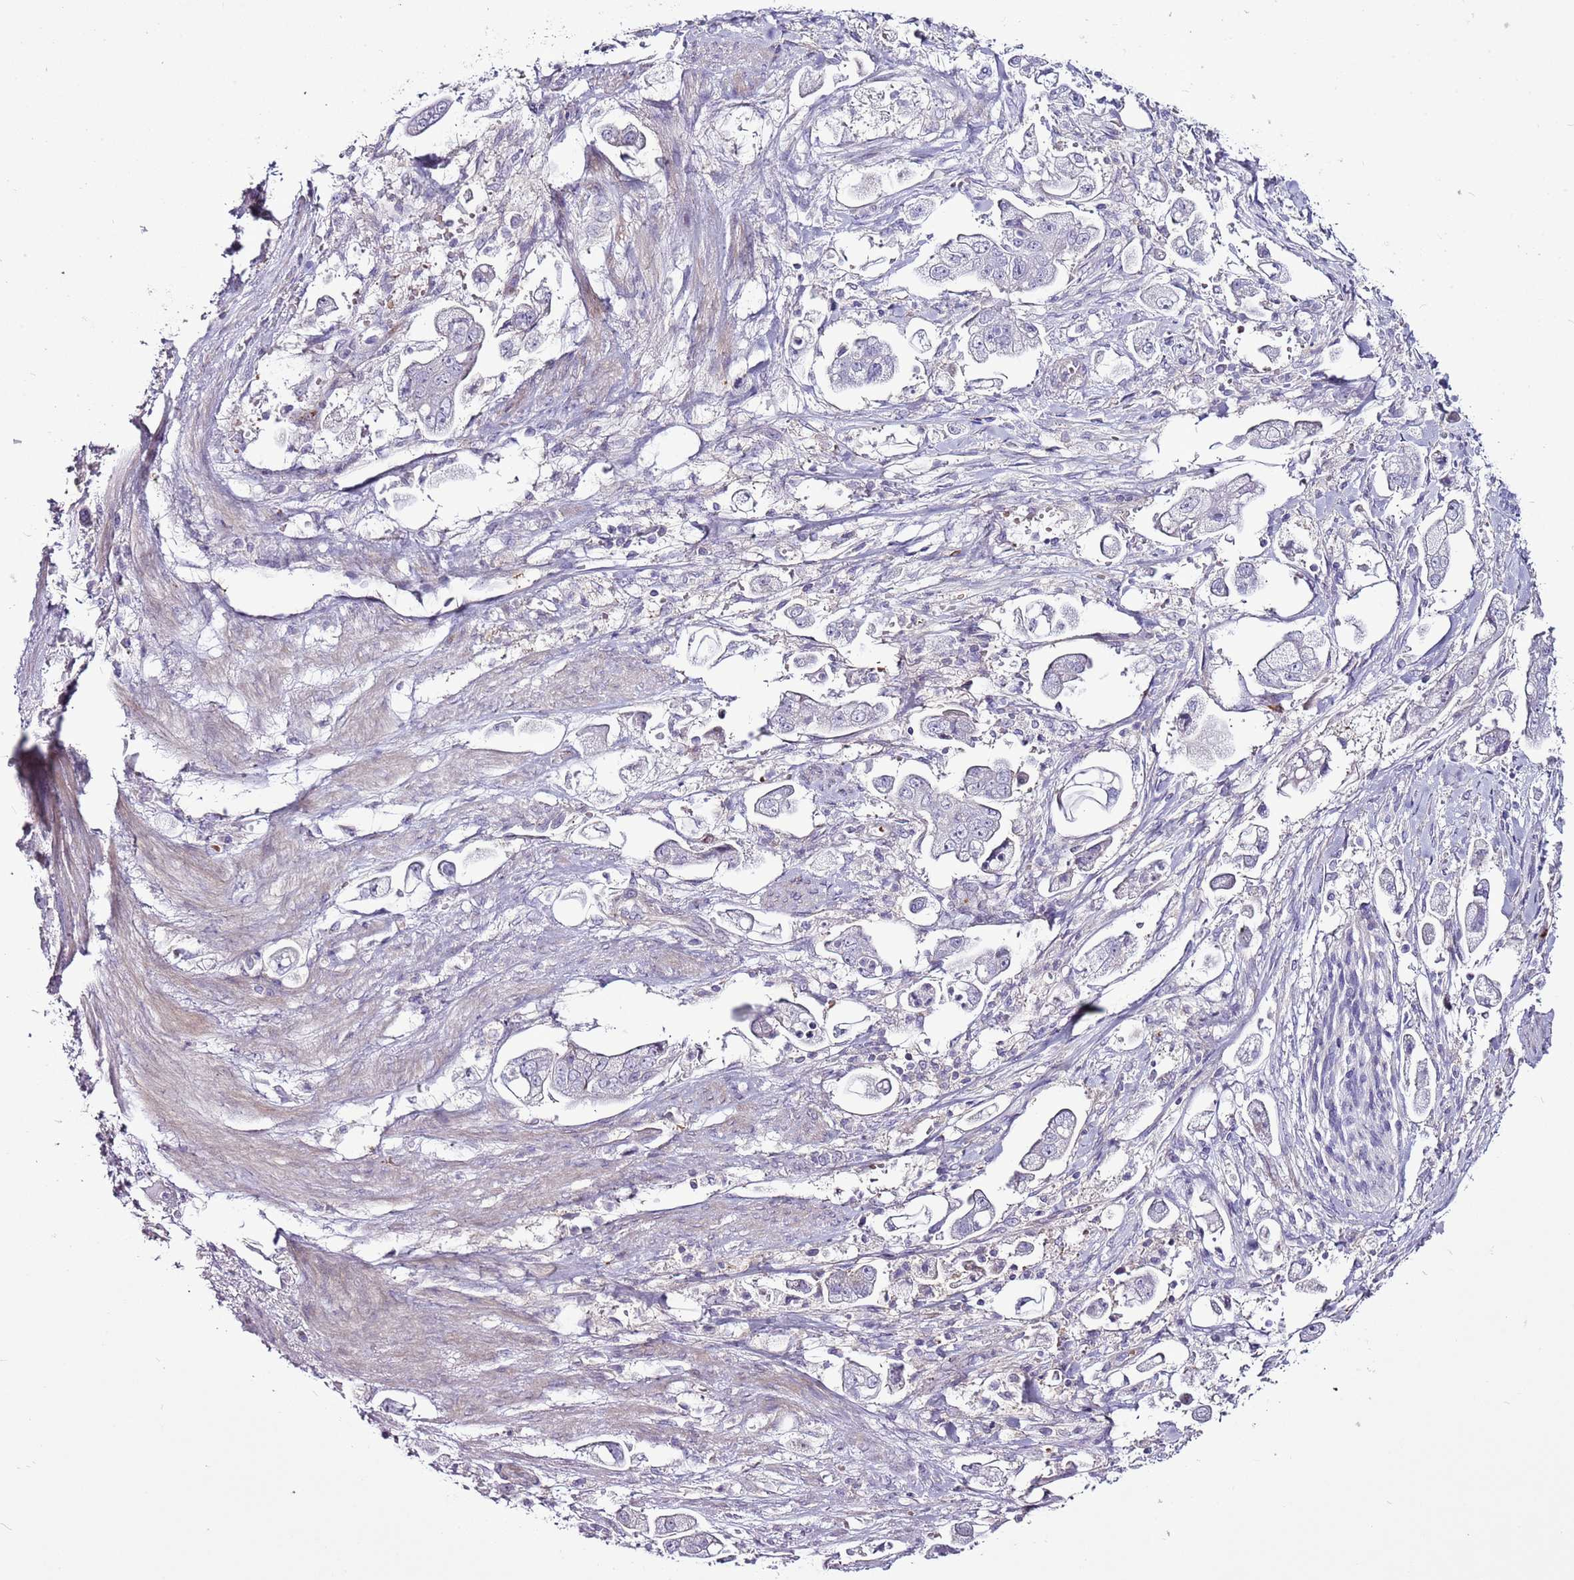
{"staining": {"intensity": "negative", "quantity": "none", "location": "none"}, "tissue": "stomach cancer", "cell_type": "Tumor cells", "image_type": "cancer", "snomed": [{"axis": "morphology", "description": "Adenocarcinoma, NOS"}, {"axis": "topography", "description": "Stomach"}], "caption": "This is a histopathology image of immunohistochemistry staining of stomach adenocarcinoma, which shows no staining in tumor cells.", "gene": "CHAC2", "patient": {"sex": "male", "age": 62}}